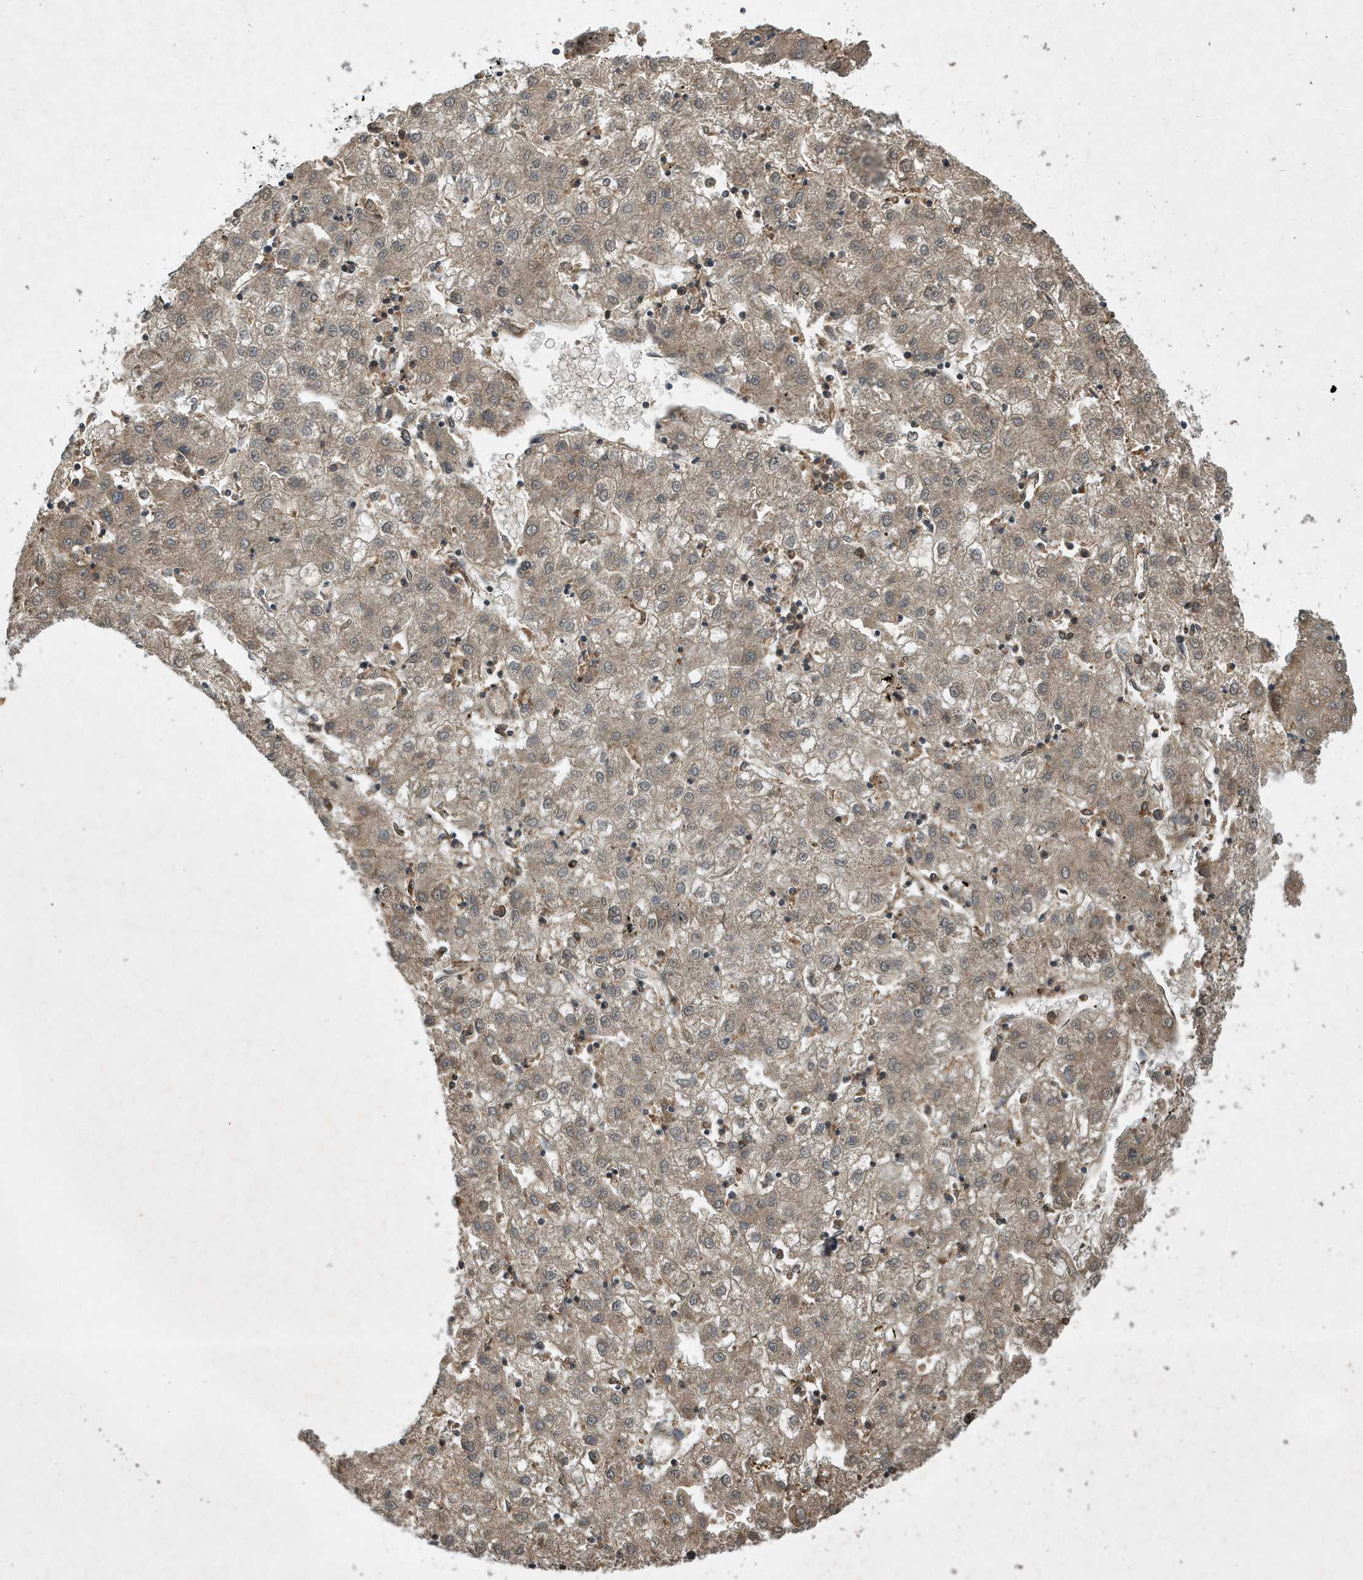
{"staining": {"intensity": "moderate", "quantity": ">75%", "location": "cytoplasmic/membranous"}, "tissue": "liver cancer", "cell_type": "Tumor cells", "image_type": "cancer", "snomed": [{"axis": "morphology", "description": "Carcinoma, Hepatocellular, NOS"}, {"axis": "topography", "description": "Liver"}], "caption": "Tumor cells show moderate cytoplasmic/membranous positivity in about >75% of cells in hepatocellular carcinoma (liver).", "gene": "STK19", "patient": {"sex": "male", "age": 72}}